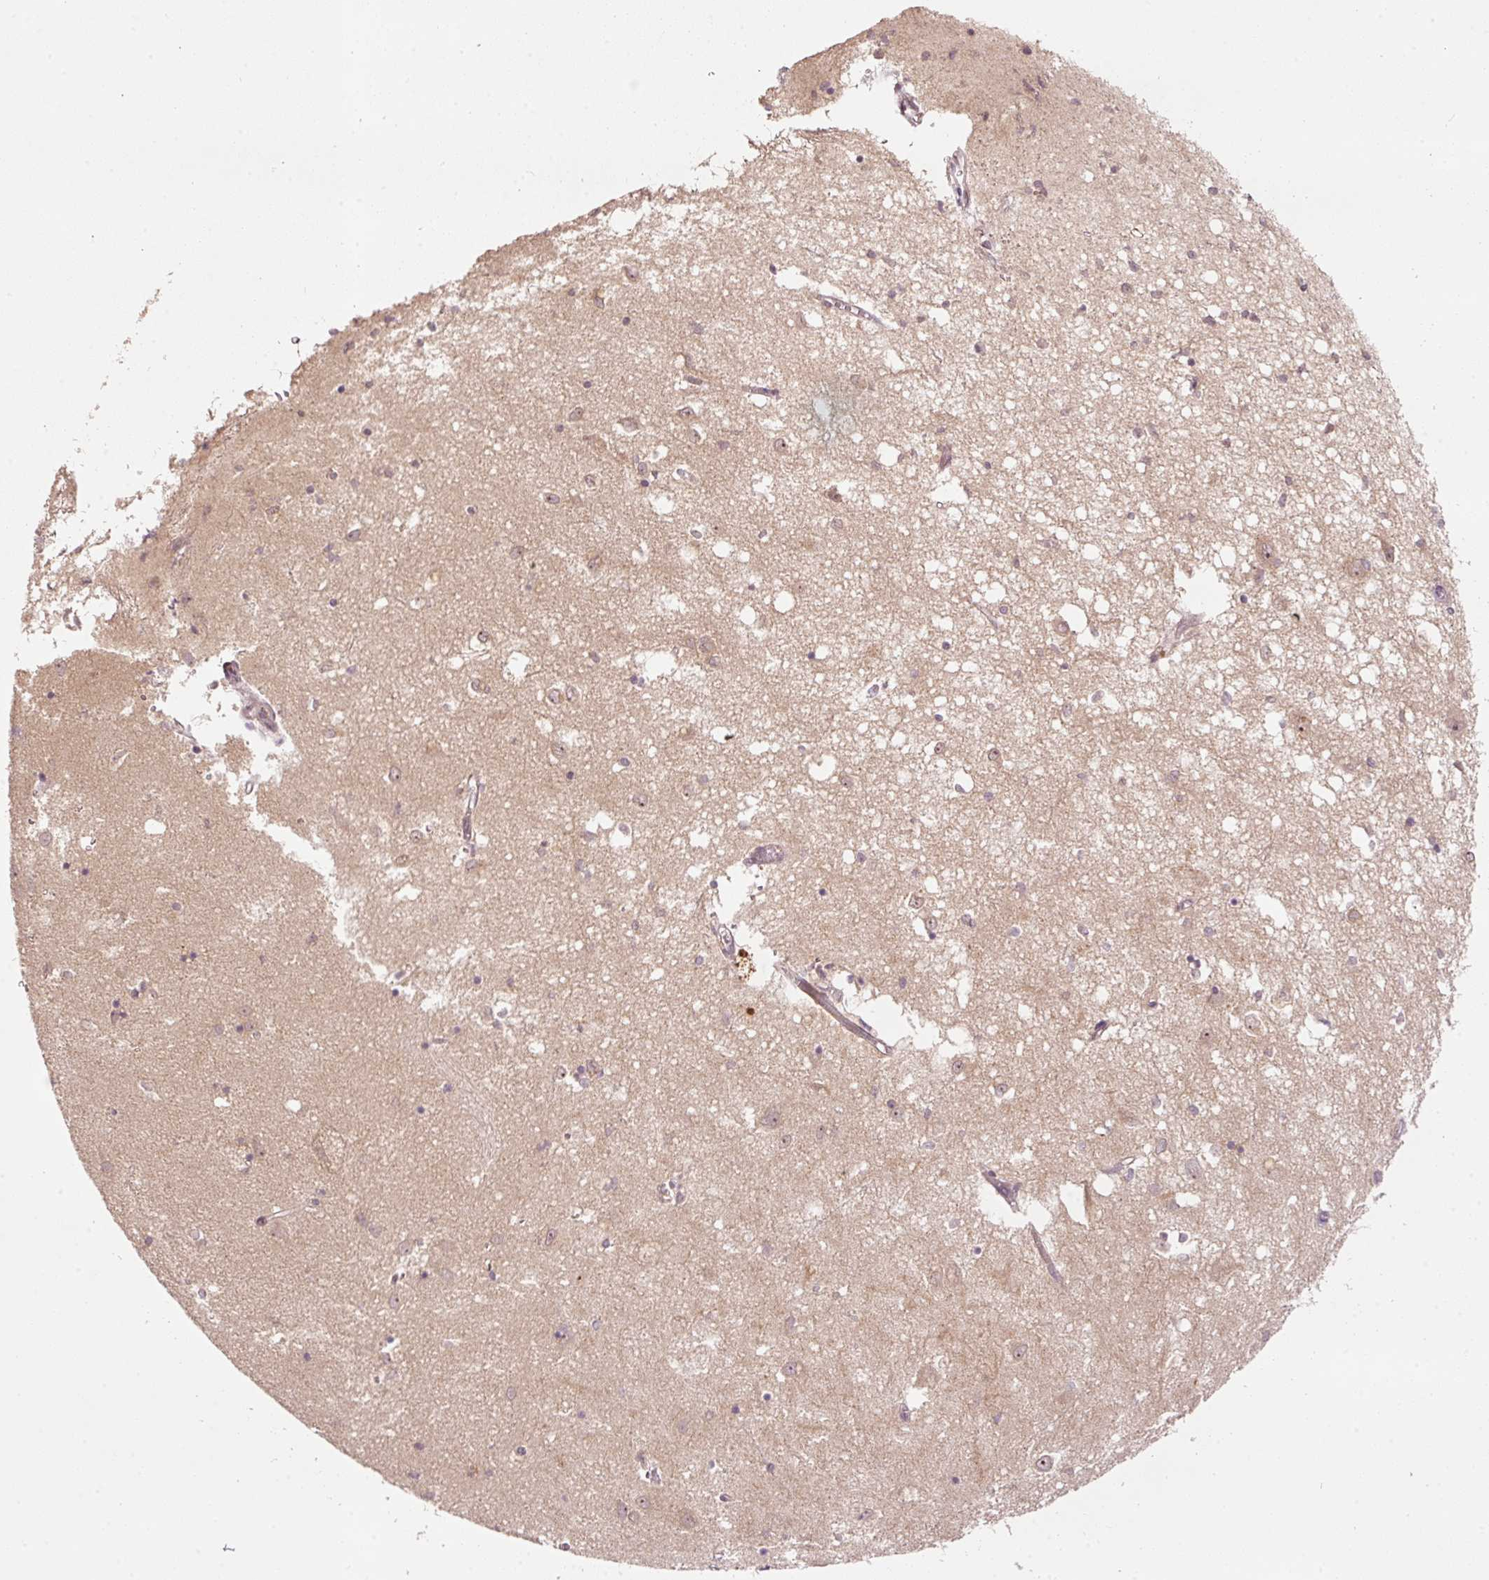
{"staining": {"intensity": "negative", "quantity": "none", "location": "none"}, "tissue": "caudate", "cell_type": "Glial cells", "image_type": "normal", "snomed": [{"axis": "morphology", "description": "Normal tissue, NOS"}, {"axis": "topography", "description": "Lateral ventricle wall"}], "caption": "A high-resolution image shows IHC staining of normal caudate, which shows no significant expression in glial cells.", "gene": "PCDHB1", "patient": {"sex": "male", "age": 70}}